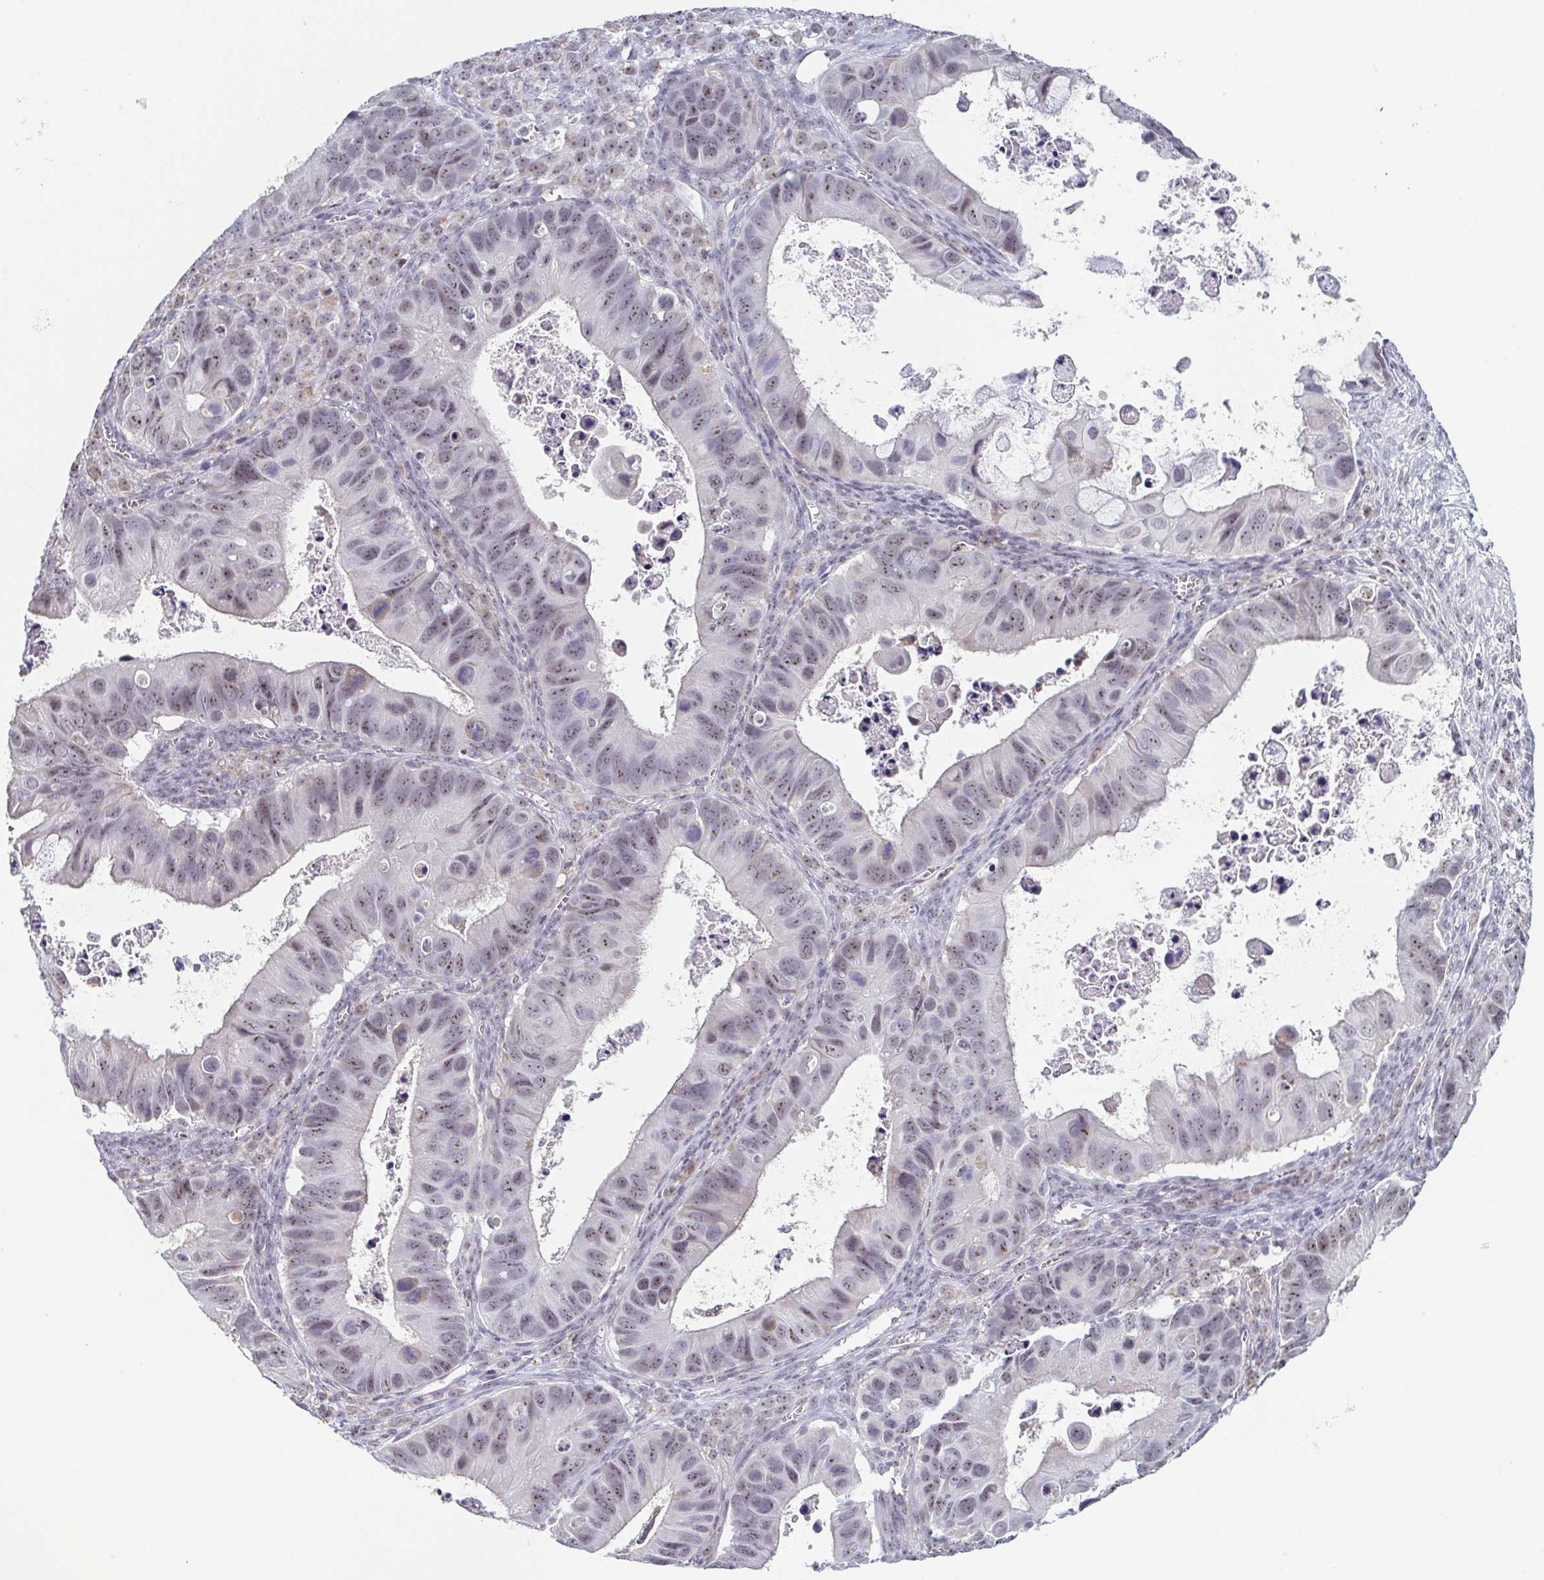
{"staining": {"intensity": "weak", "quantity": "25%-75%", "location": "nuclear"}, "tissue": "ovarian cancer", "cell_type": "Tumor cells", "image_type": "cancer", "snomed": [{"axis": "morphology", "description": "Cystadenocarcinoma, mucinous, NOS"}, {"axis": "topography", "description": "Ovary"}], "caption": "DAB (3,3'-diaminobenzidine) immunohistochemical staining of human ovarian cancer shows weak nuclear protein positivity in about 25%-75% of tumor cells.", "gene": "EXOSC7", "patient": {"sex": "female", "age": 64}}